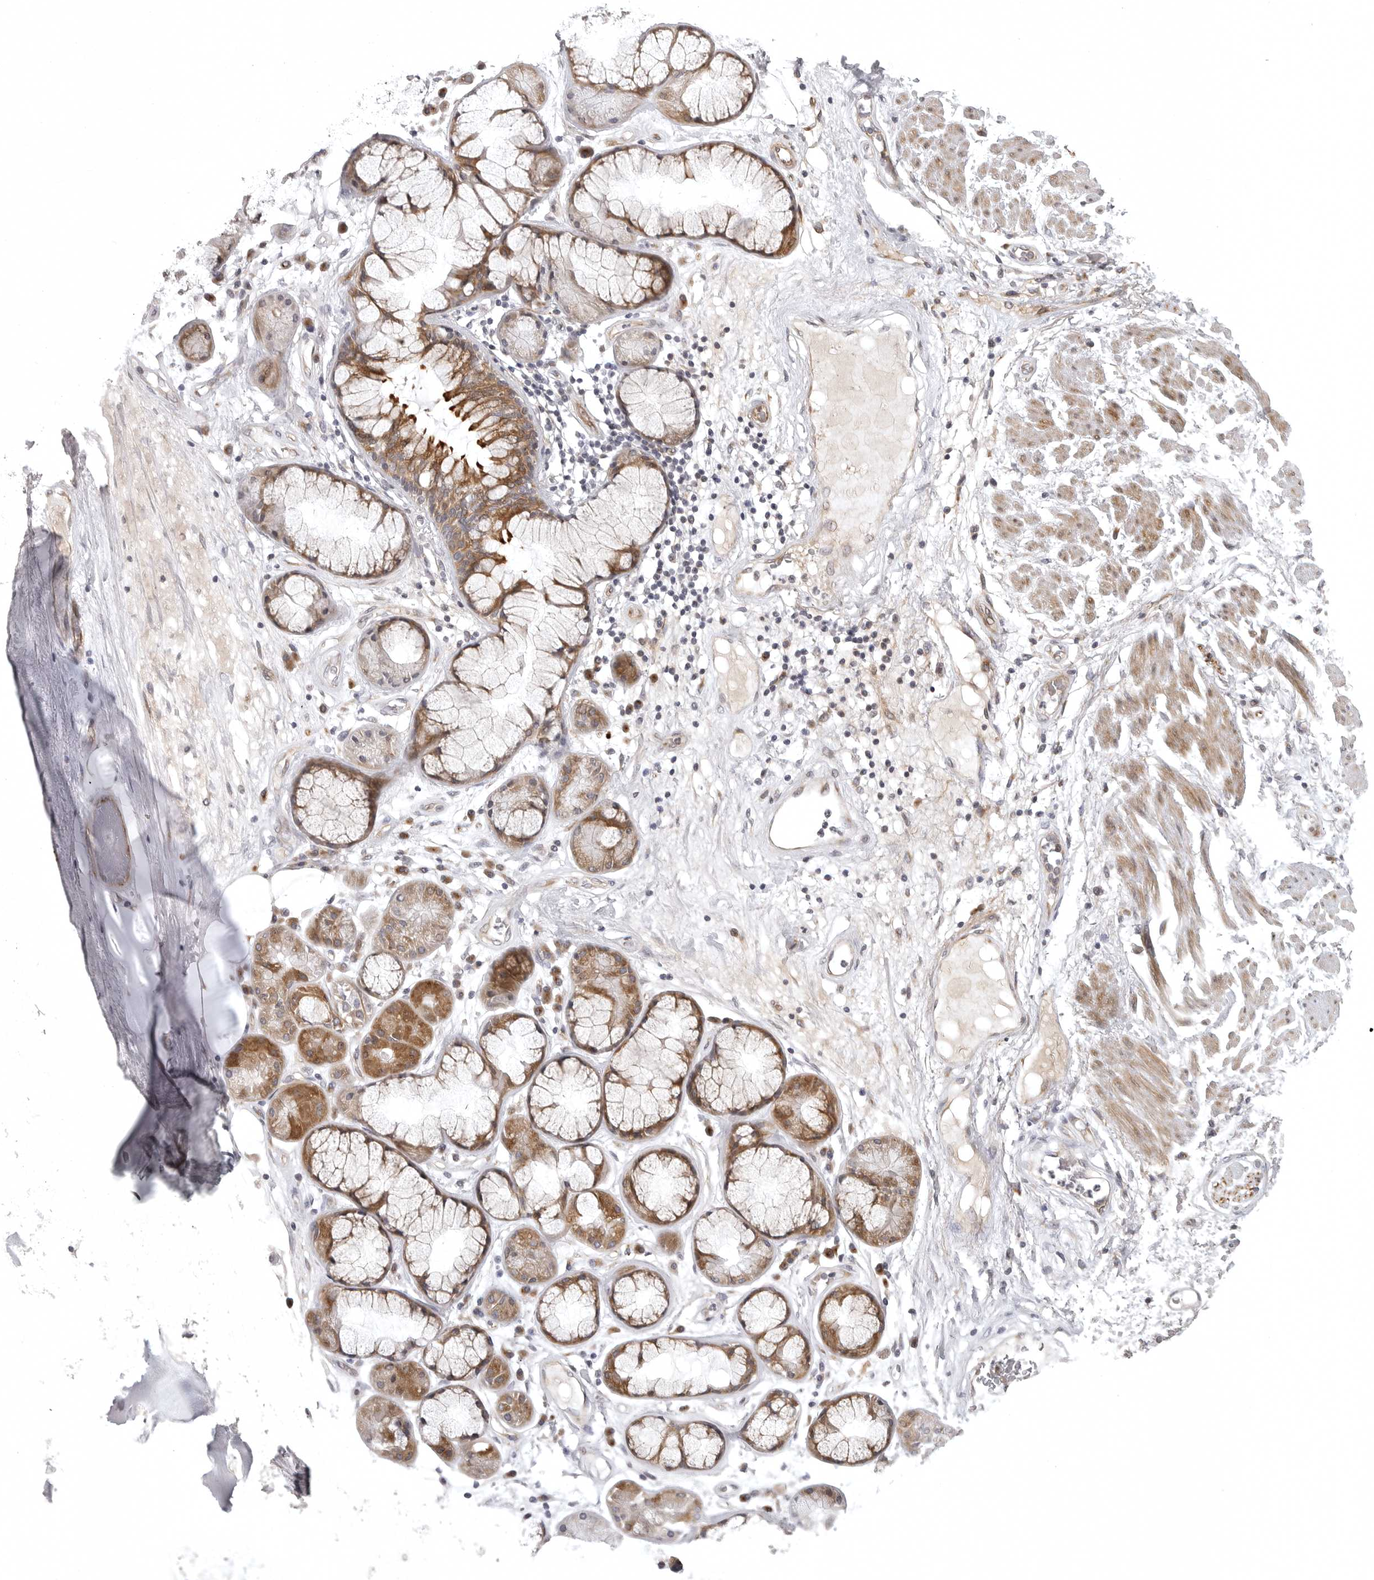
{"staining": {"intensity": "negative", "quantity": "none", "location": "none"}, "tissue": "adipose tissue", "cell_type": "Adipocytes", "image_type": "normal", "snomed": [{"axis": "morphology", "description": "Normal tissue, NOS"}, {"axis": "topography", "description": "Bronchus"}], "caption": "Immunohistochemistry micrograph of benign adipose tissue: adipose tissue stained with DAB (3,3'-diaminobenzidine) demonstrates no significant protein expression in adipocytes.", "gene": "CD300LD", "patient": {"sex": "male", "age": 66}}